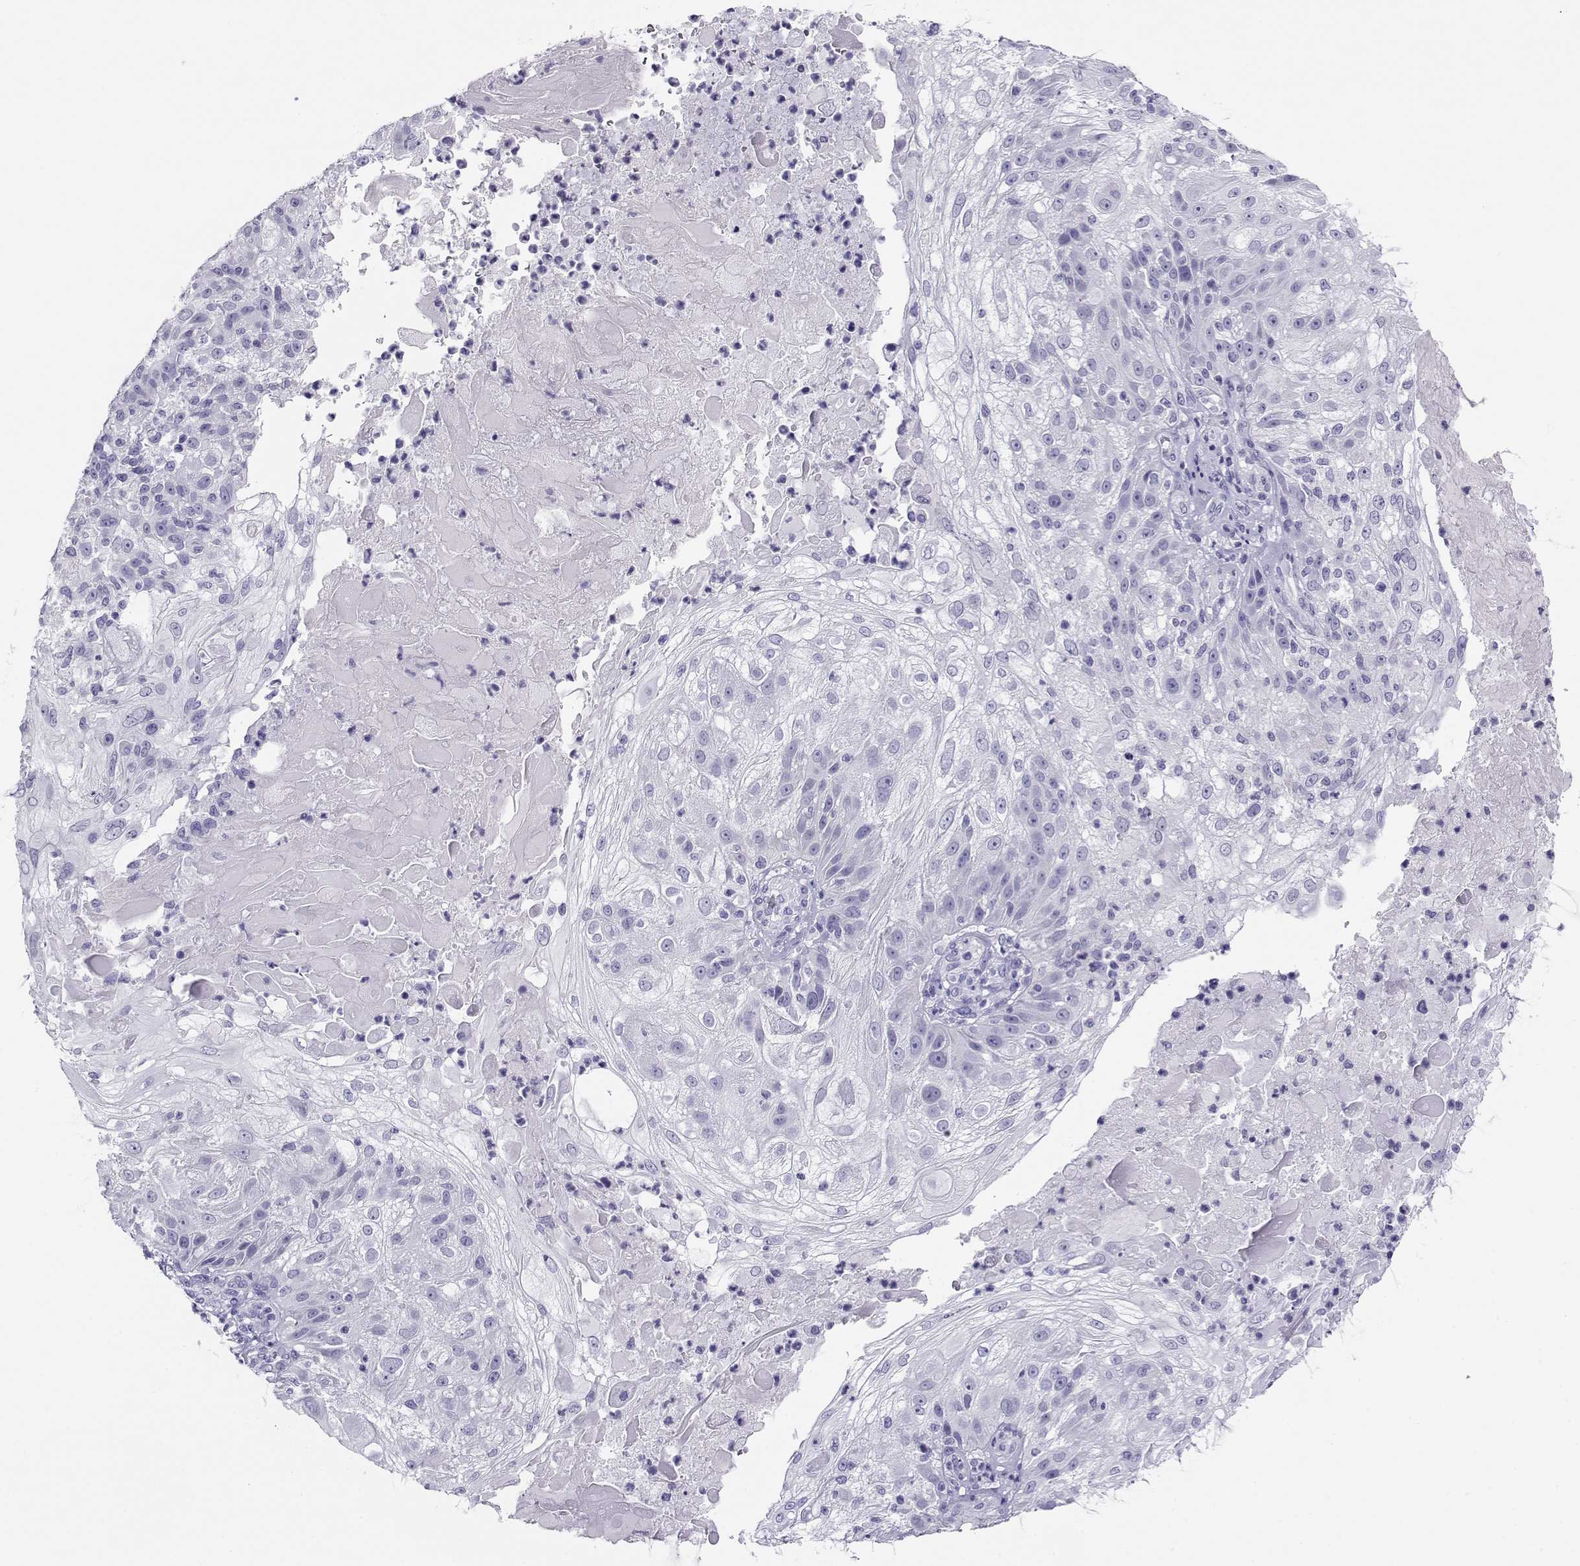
{"staining": {"intensity": "negative", "quantity": "none", "location": "none"}, "tissue": "skin cancer", "cell_type": "Tumor cells", "image_type": "cancer", "snomed": [{"axis": "morphology", "description": "Normal tissue, NOS"}, {"axis": "morphology", "description": "Squamous cell carcinoma, NOS"}, {"axis": "topography", "description": "Skin"}], "caption": "This histopathology image is of skin cancer (squamous cell carcinoma) stained with immunohistochemistry (IHC) to label a protein in brown with the nuclei are counter-stained blue. There is no positivity in tumor cells.", "gene": "RHOXF2", "patient": {"sex": "female", "age": 83}}